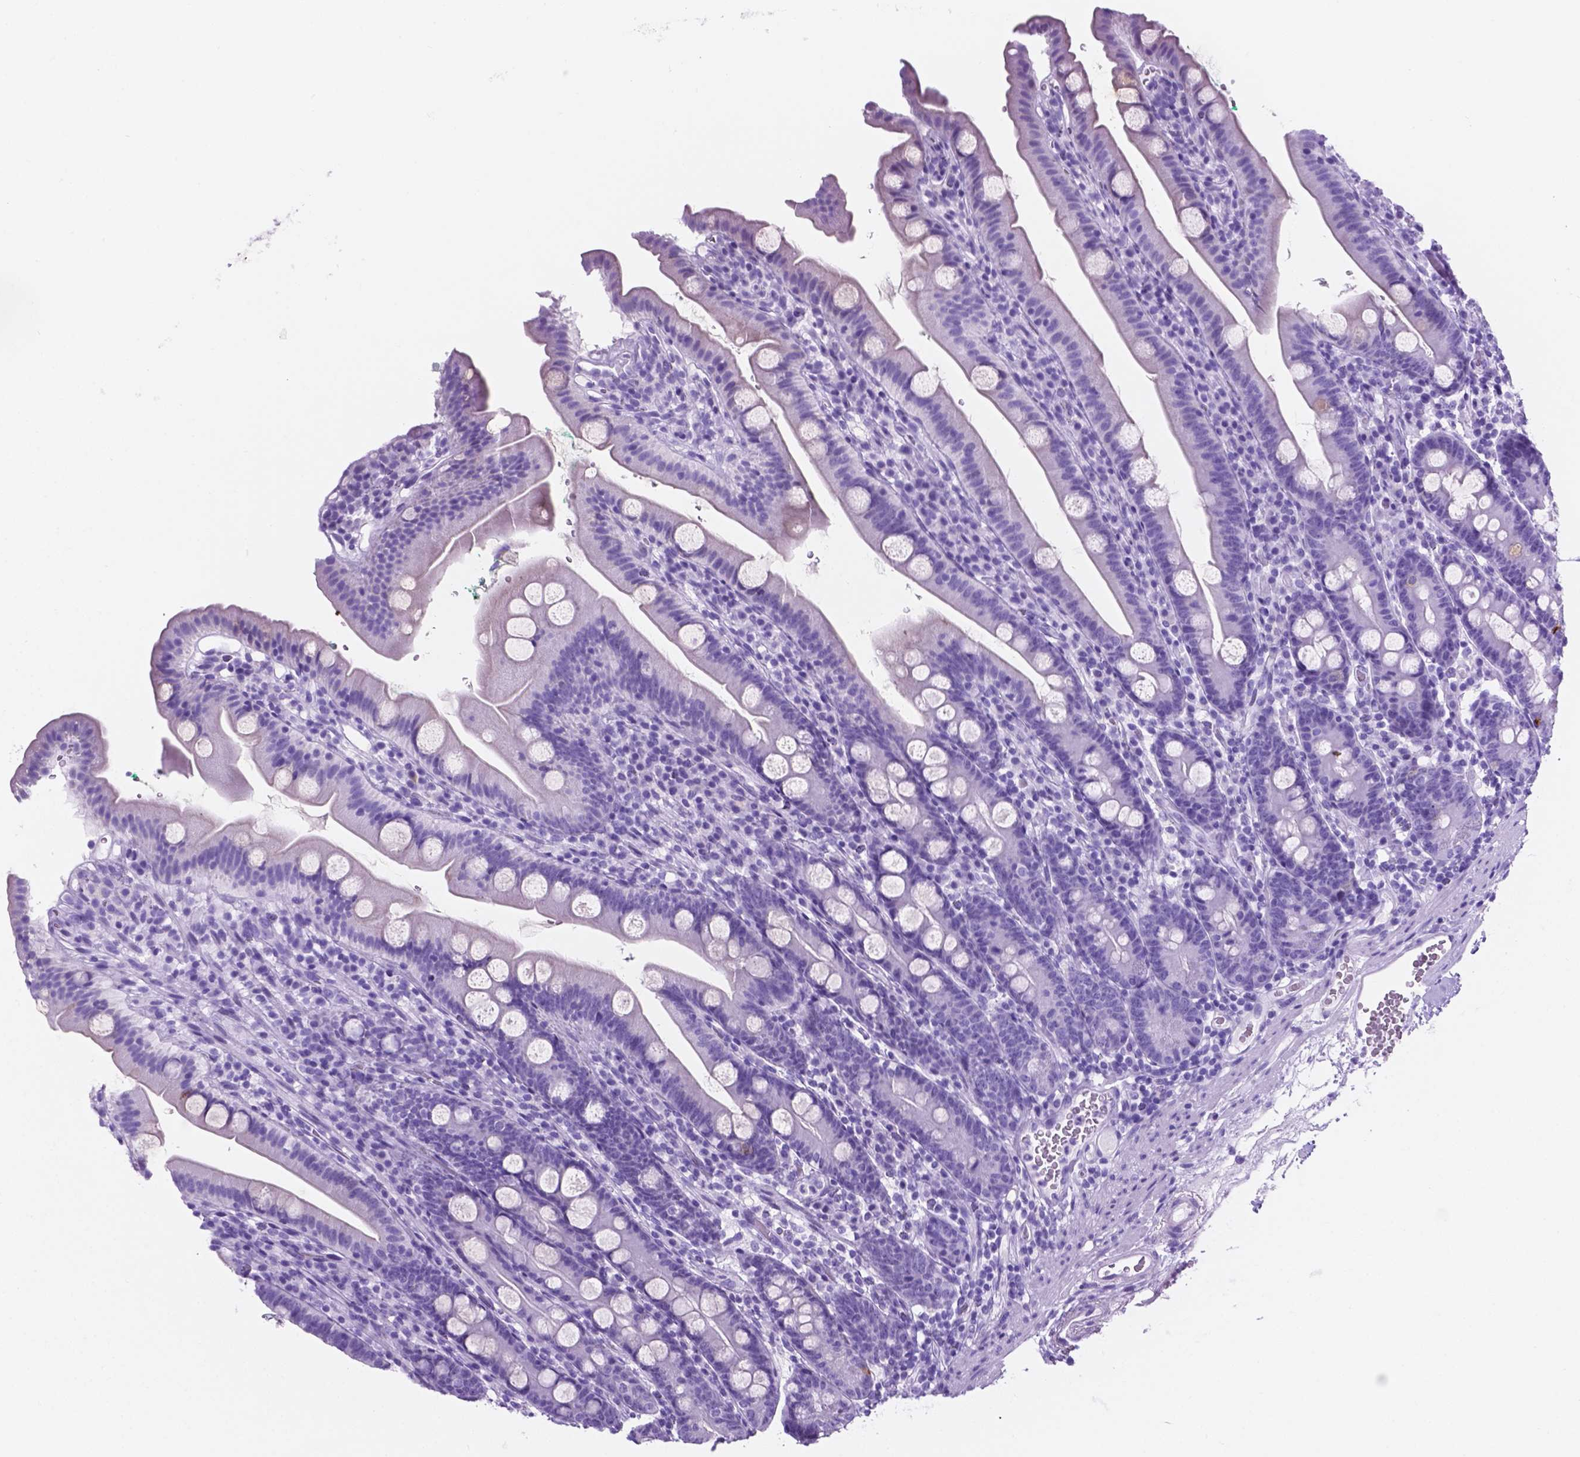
{"staining": {"intensity": "negative", "quantity": "none", "location": "none"}, "tissue": "duodenum", "cell_type": "Glandular cells", "image_type": "normal", "snomed": [{"axis": "morphology", "description": "Normal tissue, NOS"}, {"axis": "topography", "description": "Duodenum"}], "caption": "Micrograph shows no significant protein staining in glandular cells of benign duodenum.", "gene": "C17orf107", "patient": {"sex": "female", "age": 67}}